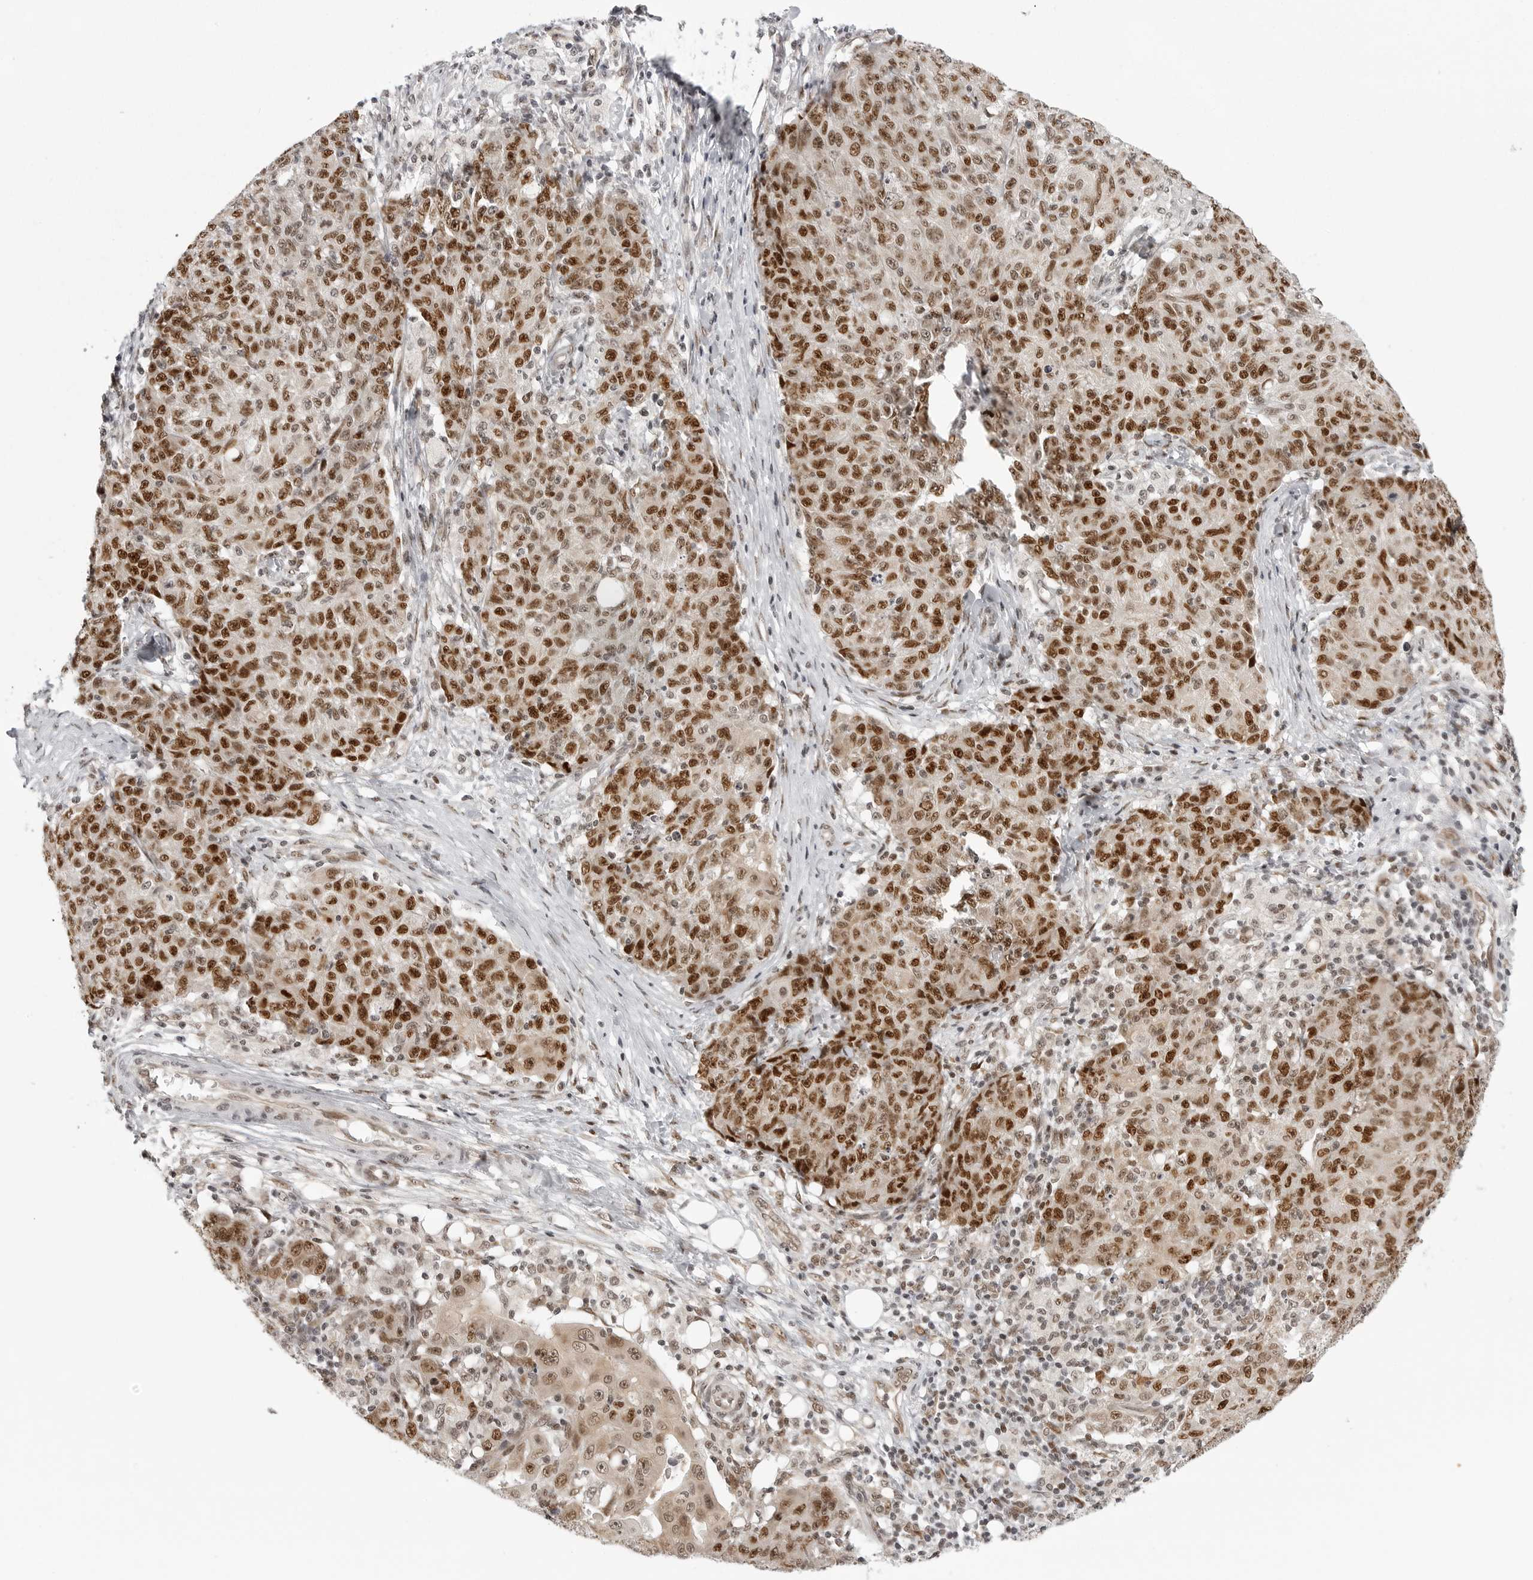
{"staining": {"intensity": "moderate", "quantity": ">75%", "location": "nuclear"}, "tissue": "ovarian cancer", "cell_type": "Tumor cells", "image_type": "cancer", "snomed": [{"axis": "morphology", "description": "Carcinoma, endometroid"}, {"axis": "topography", "description": "Ovary"}], "caption": "DAB immunohistochemical staining of human ovarian cancer (endometroid carcinoma) displays moderate nuclear protein staining in about >75% of tumor cells.", "gene": "PRDM10", "patient": {"sex": "female", "age": 42}}